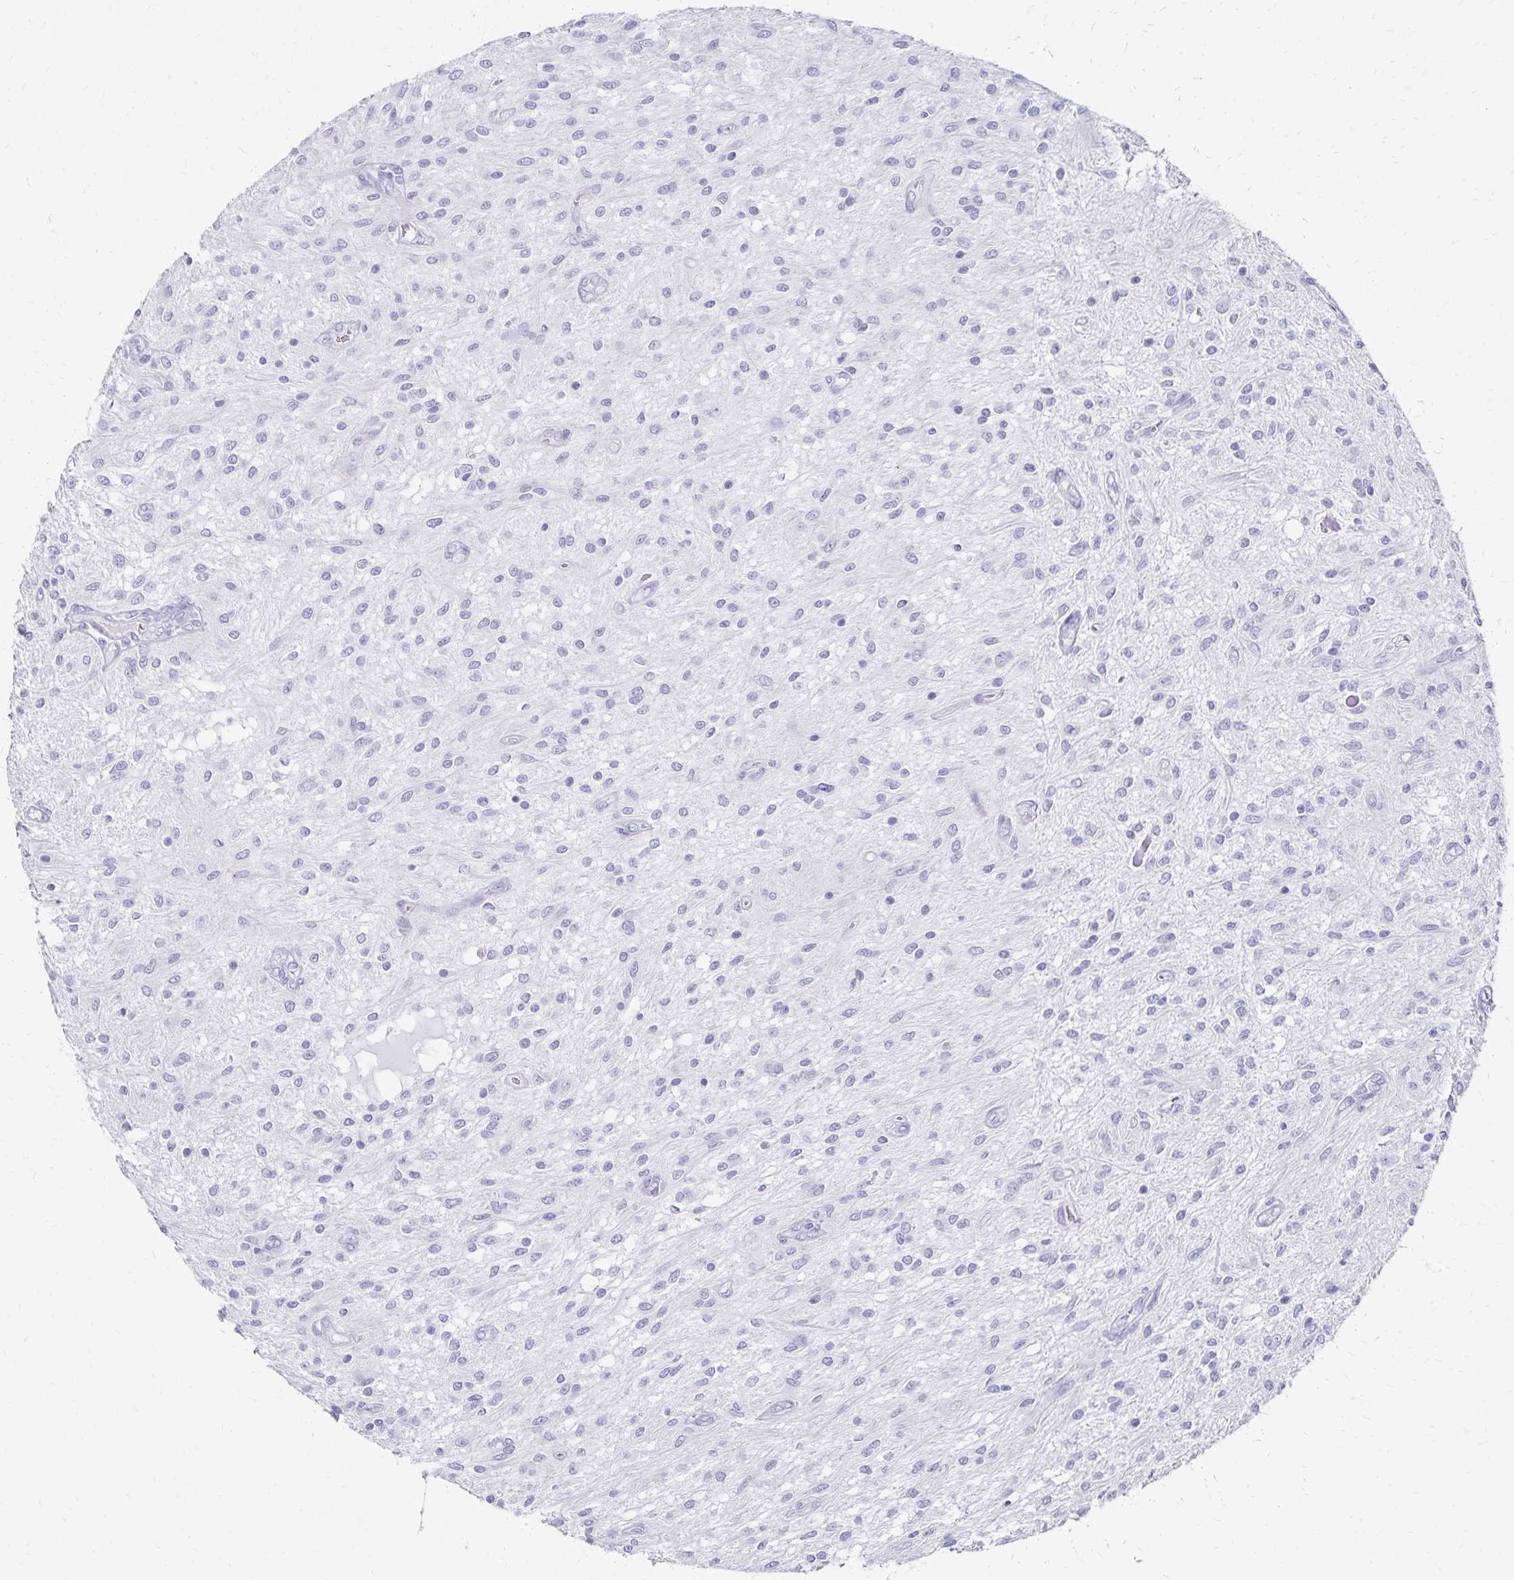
{"staining": {"intensity": "negative", "quantity": "none", "location": "none"}, "tissue": "glioma", "cell_type": "Tumor cells", "image_type": "cancer", "snomed": [{"axis": "morphology", "description": "Glioma, malignant, Low grade"}, {"axis": "topography", "description": "Cerebellum"}], "caption": "Immunohistochemistry (IHC) of malignant low-grade glioma demonstrates no staining in tumor cells. The staining was performed using DAB (3,3'-diaminobenzidine) to visualize the protein expression in brown, while the nuclei were stained in blue with hematoxylin (Magnification: 20x).", "gene": "GIP", "patient": {"sex": "female", "age": 14}}